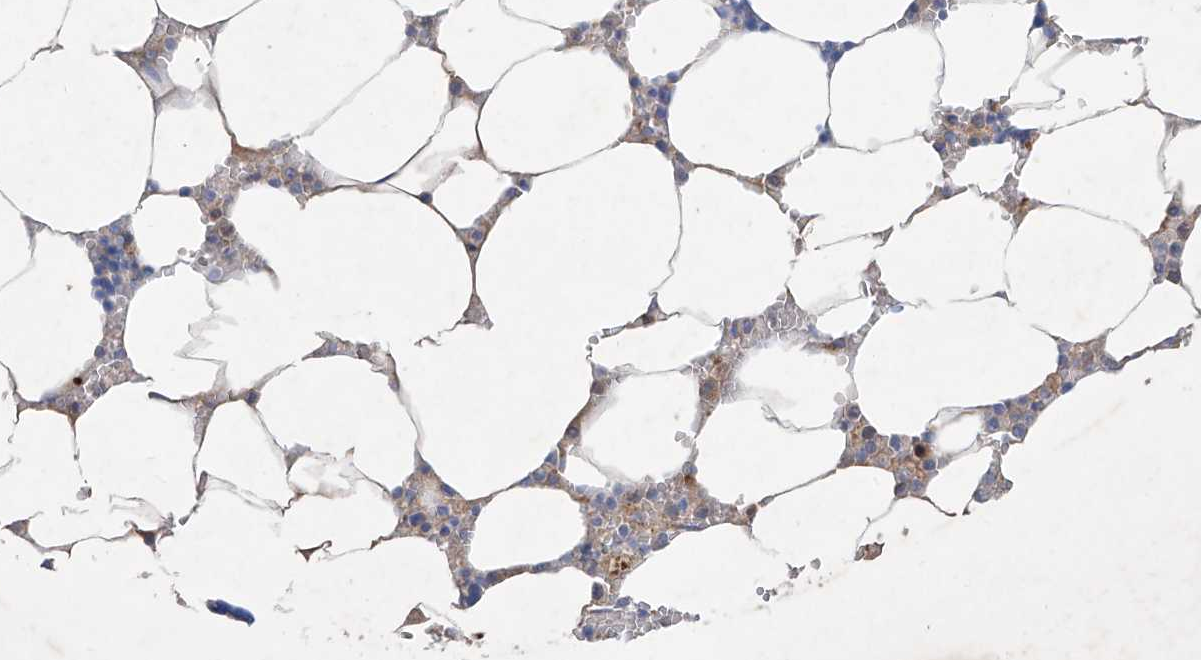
{"staining": {"intensity": "moderate", "quantity": "<25%", "location": "cytoplasmic/membranous"}, "tissue": "bone marrow", "cell_type": "Hematopoietic cells", "image_type": "normal", "snomed": [{"axis": "morphology", "description": "Normal tissue, NOS"}, {"axis": "topography", "description": "Bone marrow"}], "caption": "IHC of unremarkable bone marrow reveals low levels of moderate cytoplasmic/membranous staining in approximately <25% of hematopoietic cells.", "gene": "ASNS", "patient": {"sex": "male", "age": 70}}